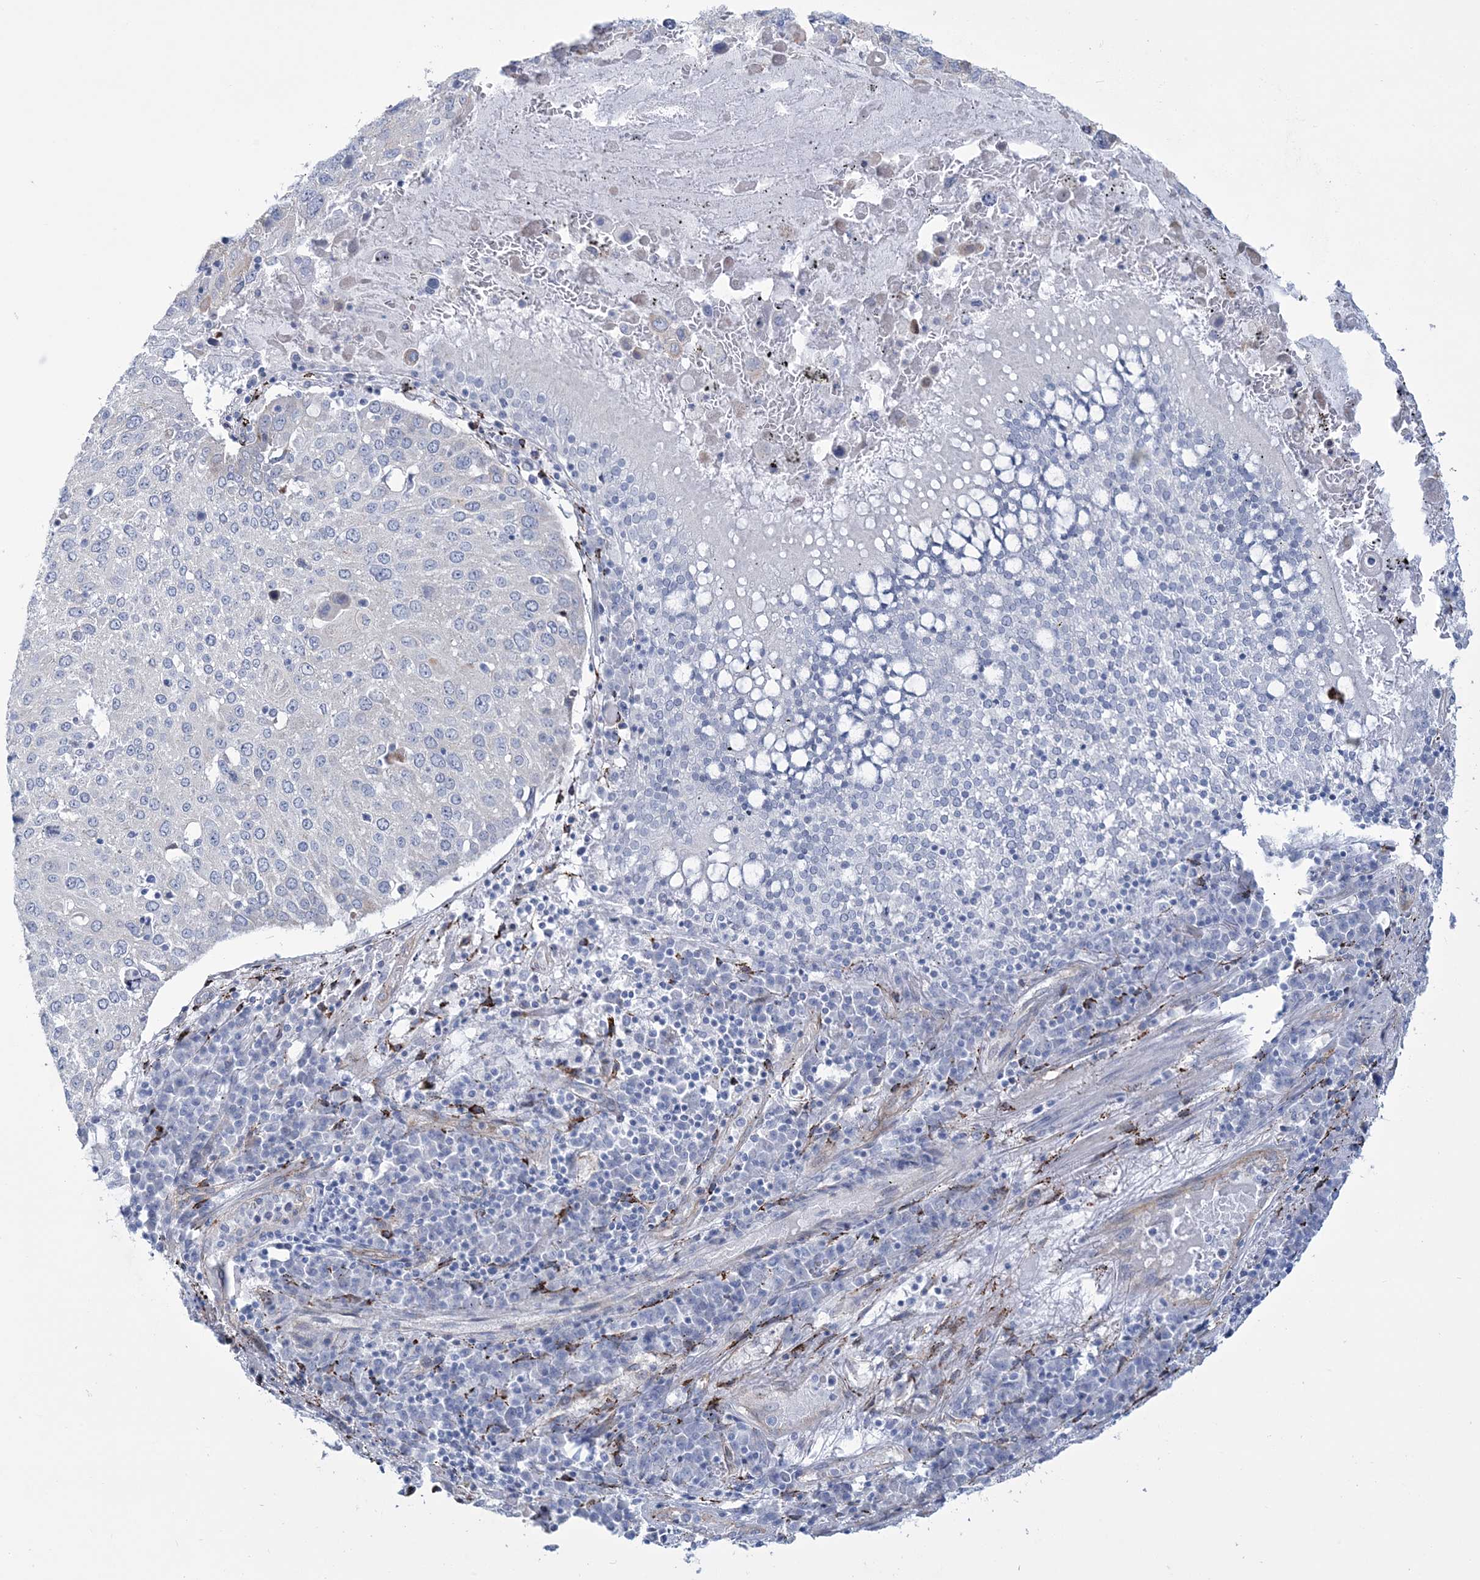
{"staining": {"intensity": "negative", "quantity": "none", "location": "none"}, "tissue": "lung cancer", "cell_type": "Tumor cells", "image_type": "cancer", "snomed": [{"axis": "morphology", "description": "Squamous cell carcinoma, NOS"}, {"axis": "topography", "description": "Lung"}], "caption": "IHC image of neoplastic tissue: lung squamous cell carcinoma stained with DAB (3,3'-diaminobenzidine) exhibits no significant protein staining in tumor cells. (DAB (3,3'-diaminobenzidine) IHC visualized using brightfield microscopy, high magnification).", "gene": "RAB11FIP5", "patient": {"sex": "male", "age": 65}}